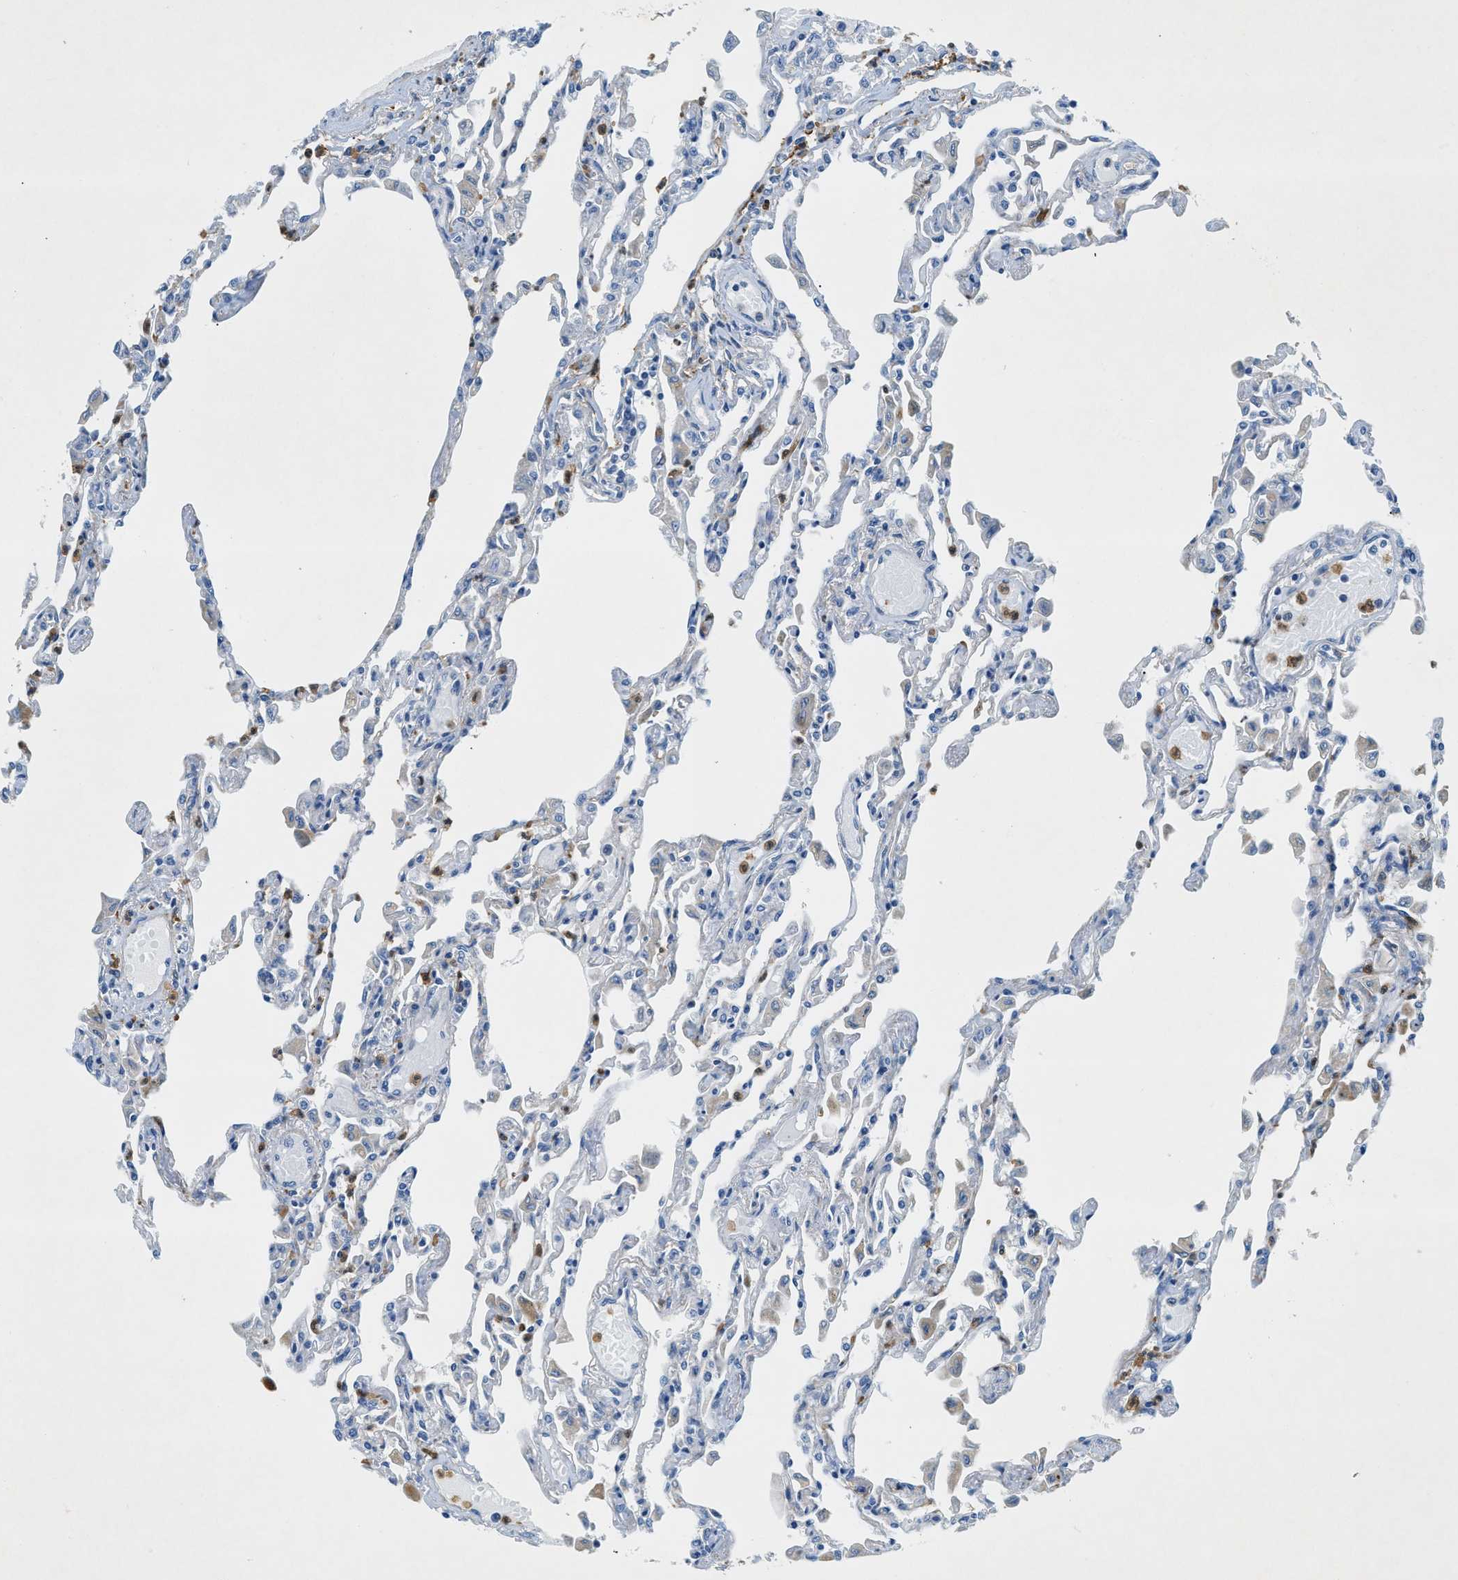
{"staining": {"intensity": "negative", "quantity": "none", "location": "none"}, "tissue": "lung", "cell_type": "Alveolar cells", "image_type": "normal", "snomed": [{"axis": "morphology", "description": "Normal tissue, NOS"}, {"axis": "topography", "description": "Bronchus"}, {"axis": "topography", "description": "Lung"}], "caption": "Immunohistochemical staining of normal lung reveals no significant staining in alveolar cells. Nuclei are stained in blue.", "gene": "ZDHHC13", "patient": {"sex": "female", "age": 49}}